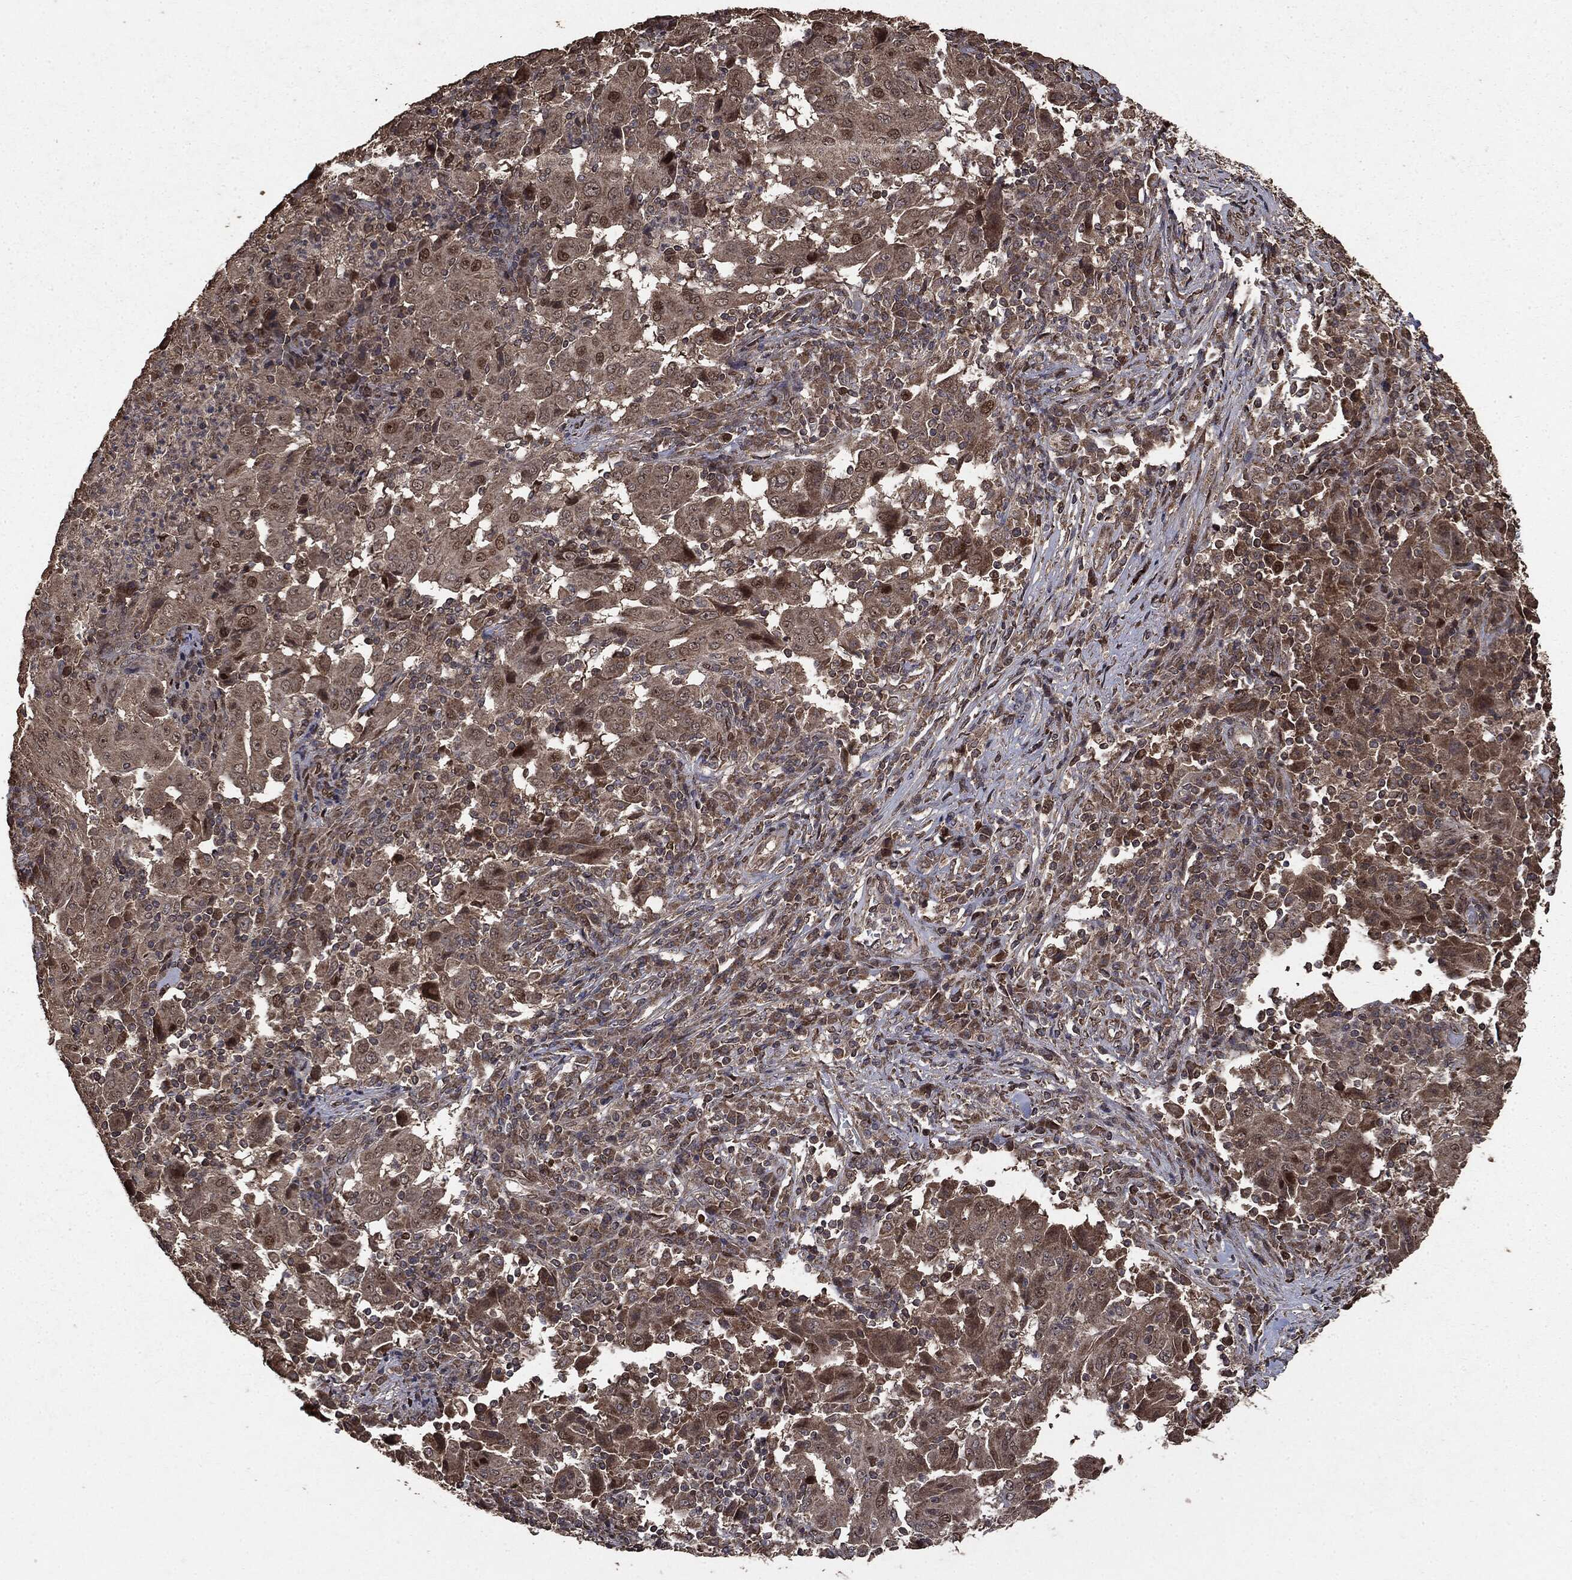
{"staining": {"intensity": "strong", "quantity": "<25%", "location": "nuclear"}, "tissue": "pancreatic cancer", "cell_type": "Tumor cells", "image_type": "cancer", "snomed": [{"axis": "morphology", "description": "Adenocarcinoma, NOS"}, {"axis": "topography", "description": "Pancreas"}], "caption": "An image showing strong nuclear positivity in about <25% of tumor cells in pancreatic adenocarcinoma, as visualized by brown immunohistochemical staining.", "gene": "PPP6R2", "patient": {"sex": "male", "age": 63}}